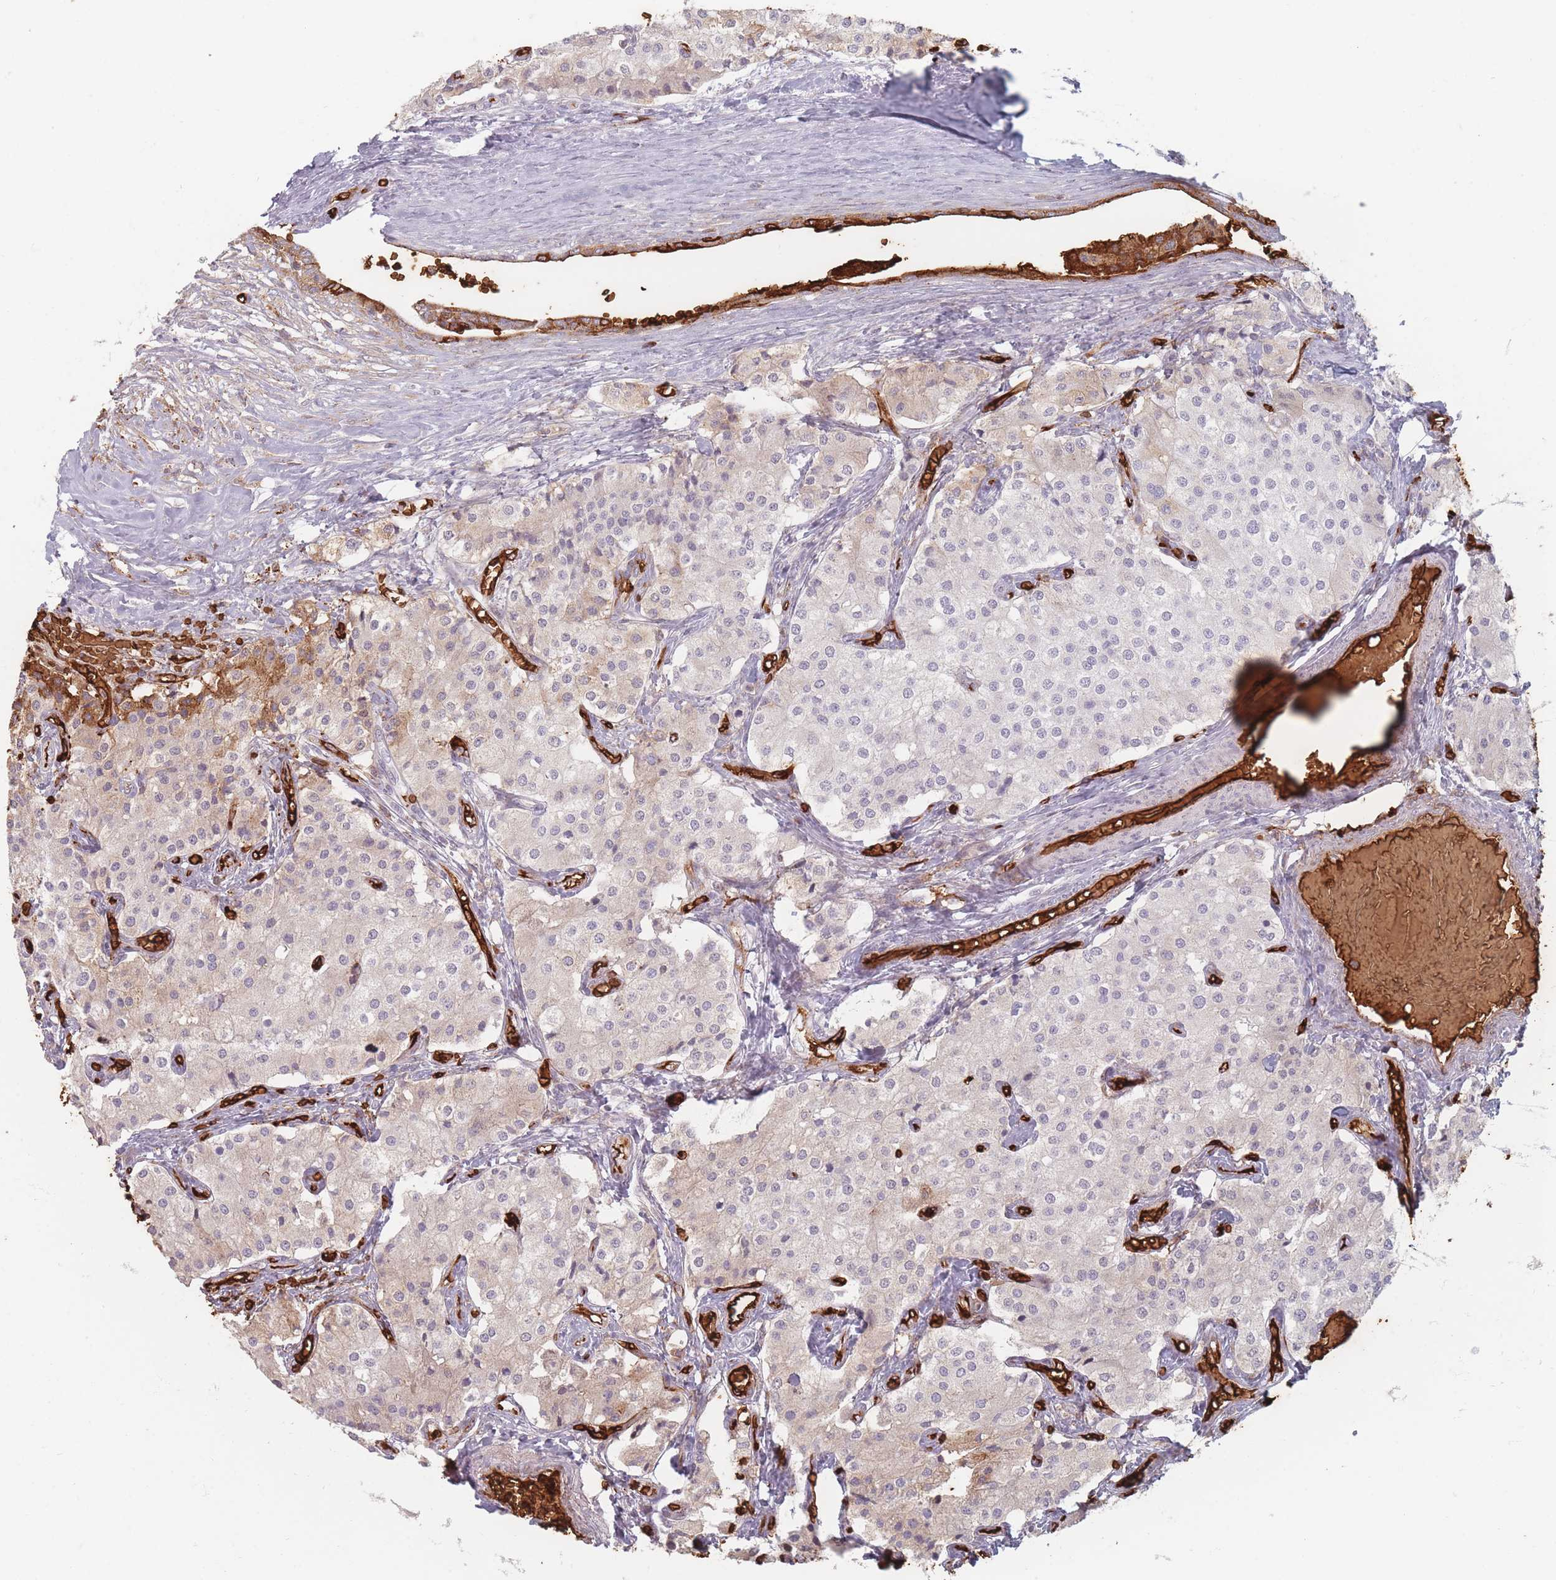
{"staining": {"intensity": "strong", "quantity": "<25%", "location": "cytoplasmic/membranous"}, "tissue": "carcinoid", "cell_type": "Tumor cells", "image_type": "cancer", "snomed": [{"axis": "morphology", "description": "Carcinoid, malignant, NOS"}, {"axis": "topography", "description": "Colon"}], "caption": "High-power microscopy captured an IHC histopathology image of carcinoid, revealing strong cytoplasmic/membranous expression in approximately <25% of tumor cells.", "gene": "SLC2A6", "patient": {"sex": "female", "age": 52}}